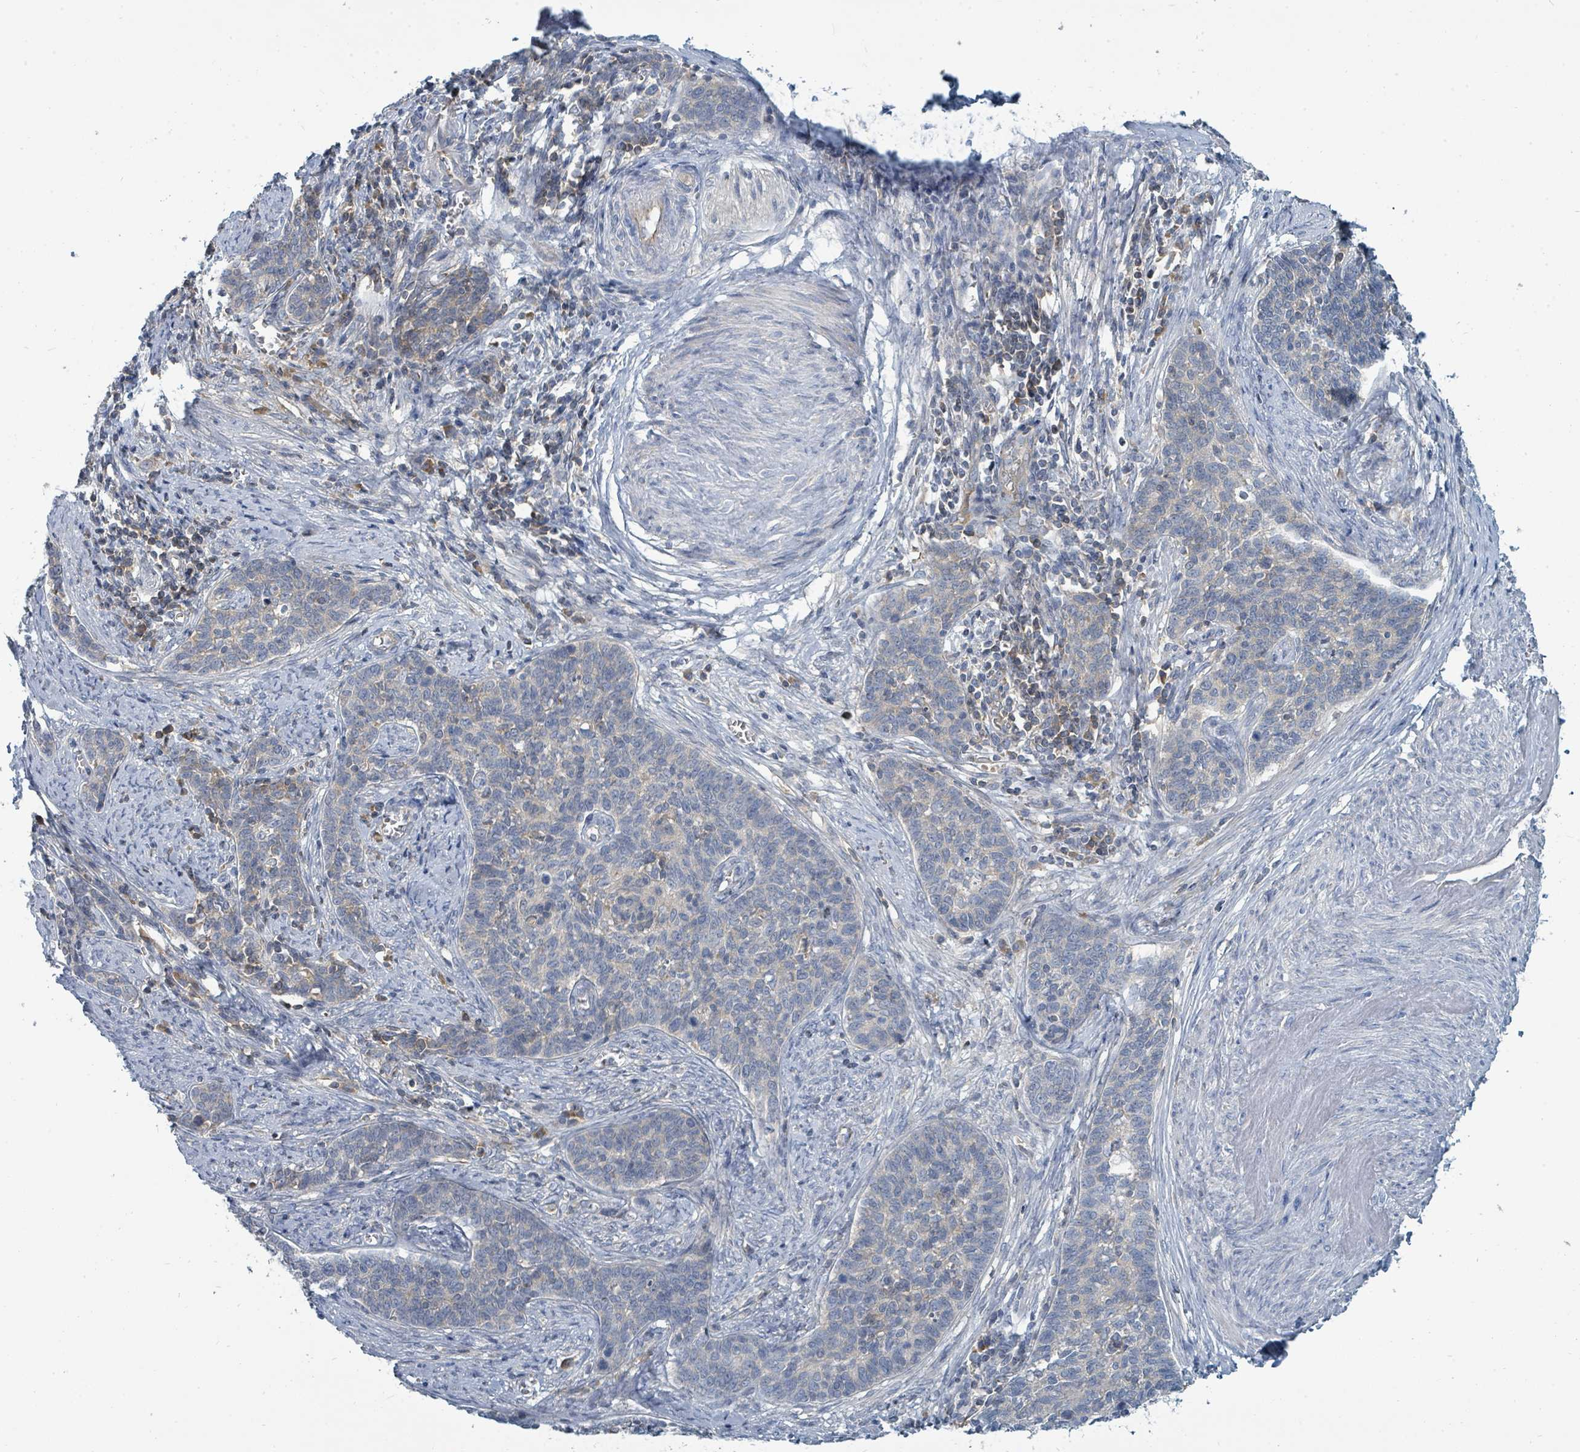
{"staining": {"intensity": "negative", "quantity": "none", "location": "none"}, "tissue": "cervical cancer", "cell_type": "Tumor cells", "image_type": "cancer", "snomed": [{"axis": "morphology", "description": "Squamous cell carcinoma, NOS"}, {"axis": "topography", "description": "Cervix"}], "caption": "This is an immunohistochemistry micrograph of human cervical squamous cell carcinoma. There is no expression in tumor cells.", "gene": "SLC25A23", "patient": {"sex": "female", "age": 39}}